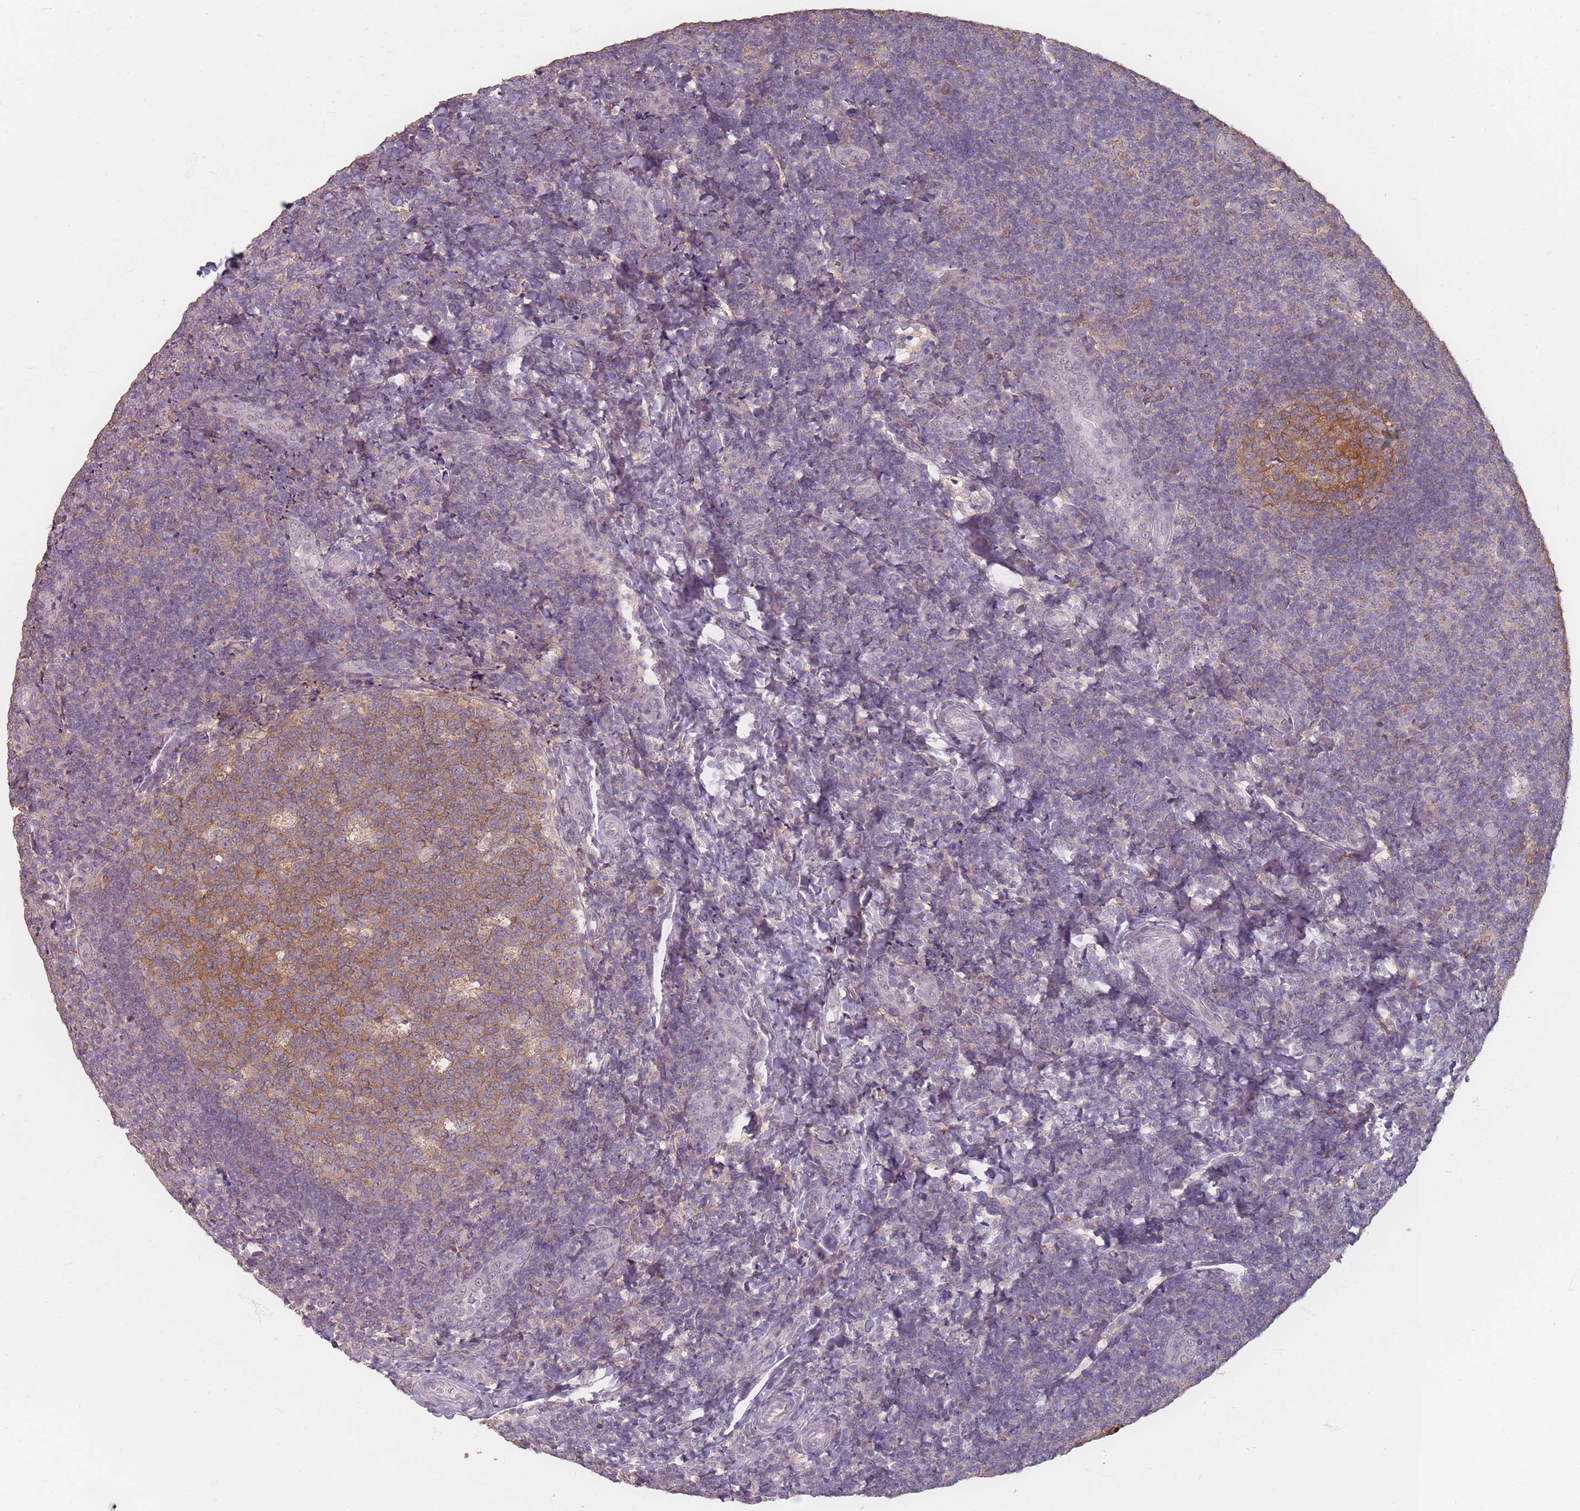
{"staining": {"intensity": "strong", "quantity": "25%-75%", "location": "cytoplasmic/membranous"}, "tissue": "tonsil", "cell_type": "Germinal center cells", "image_type": "normal", "snomed": [{"axis": "morphology", "description": "Normal tissue, NOS"}, {"axis": "topography", "description": "Tonsil"}], "caption": "A micrograph of tonsil stained for a protein reveals strong cytoplasmic/membranous brown staining in germinal center cells.", "gene": "RFTN1", "patient": {"sex": "male", "age": 17}}